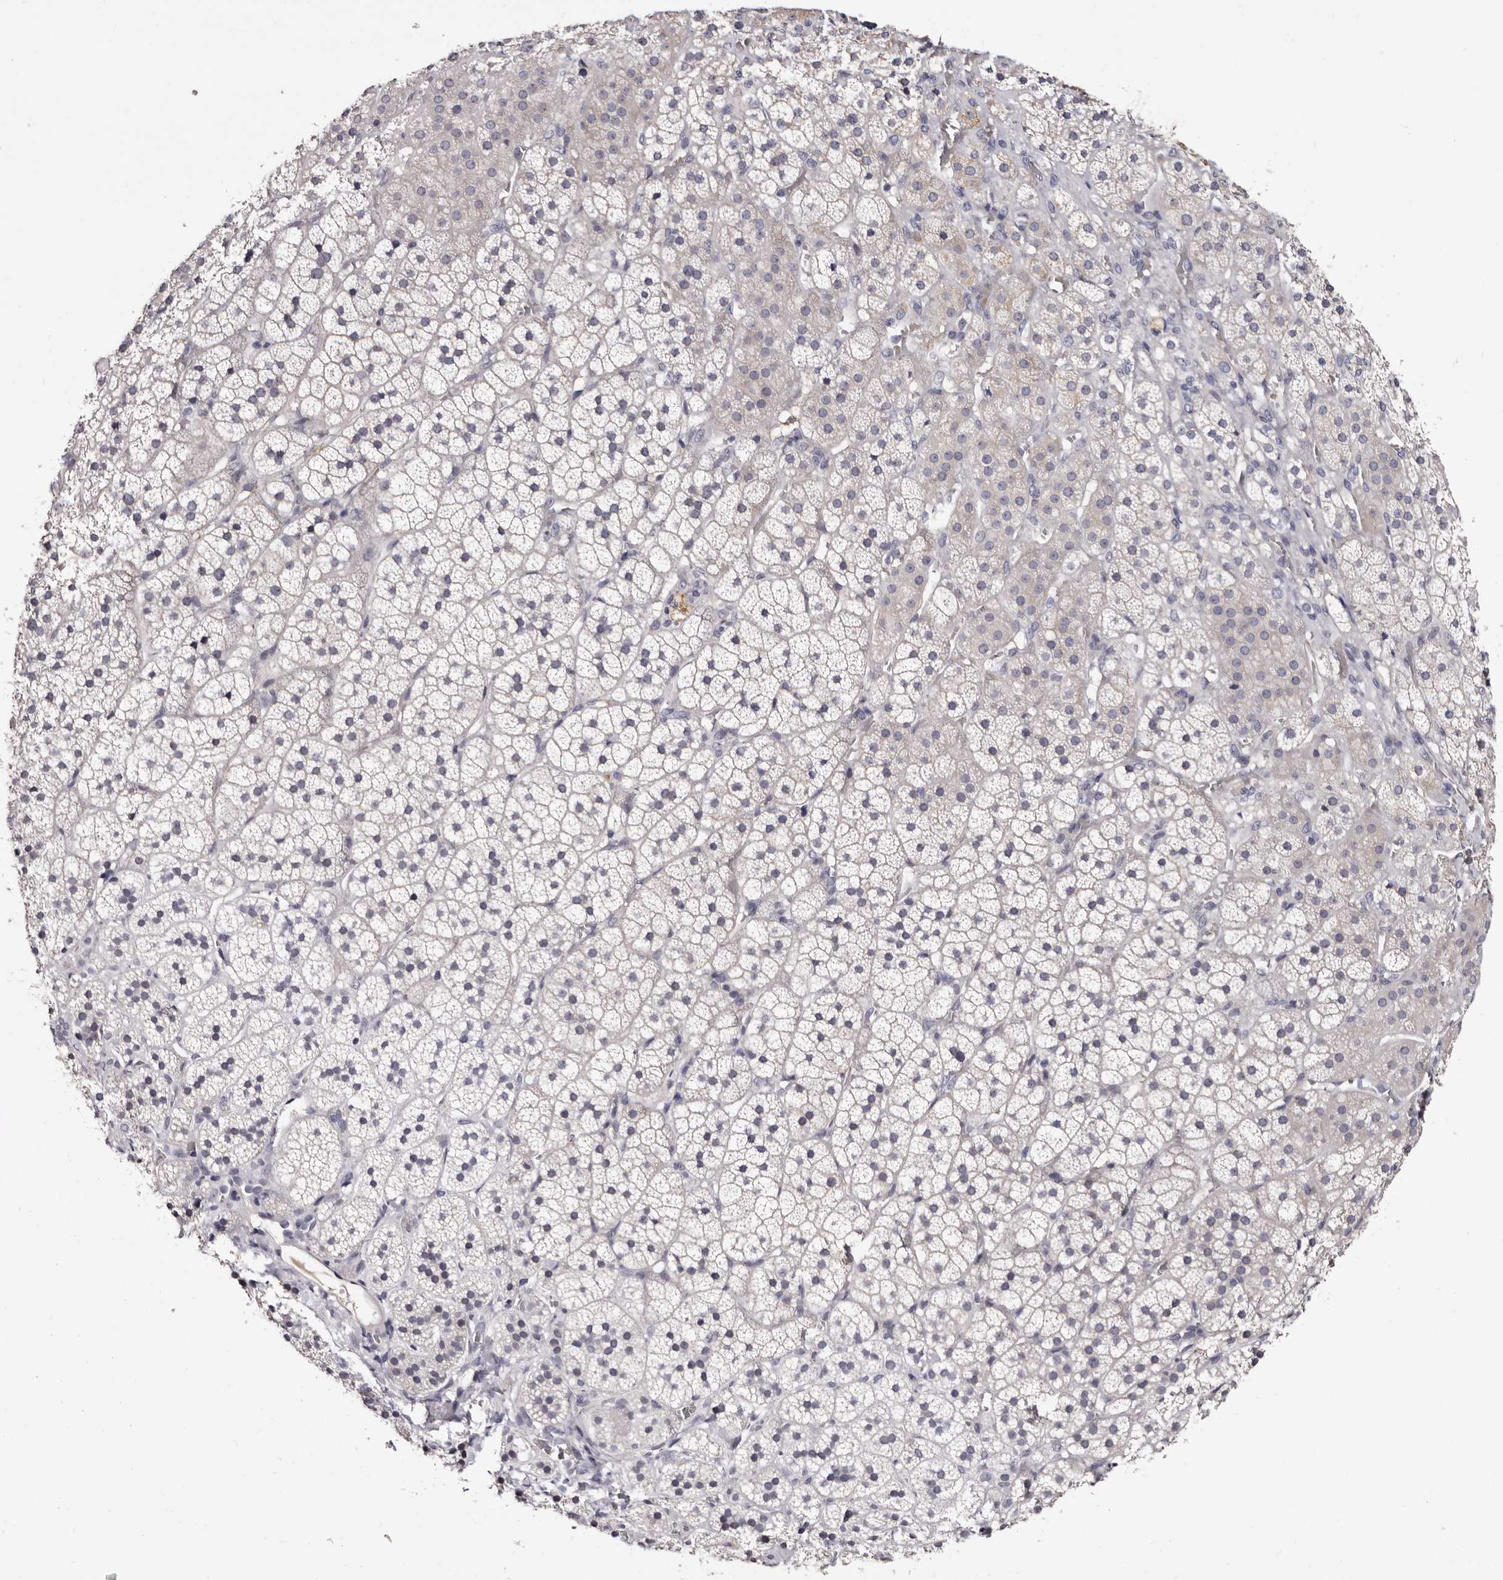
{"staining": {"intensity": "negative", "quantity": "none", "location": "none"}, "tissue": "adrenal gland", "cell_type": "Glandular cells", "image_type": "normal", "snomed": [{"axis": "morphology", "description": "Normal tissue, NOS"}, {"axis": "topography", "description": "Adrenal gland"}], "caption": "IHC of benign adrenal gland shows no positivity in glandular cells. (Brightfield microscopy of DAB immunohistochemistry at high magnification).", "gene": "BPGM", "patient": {"sex": "female", "age": 44}}